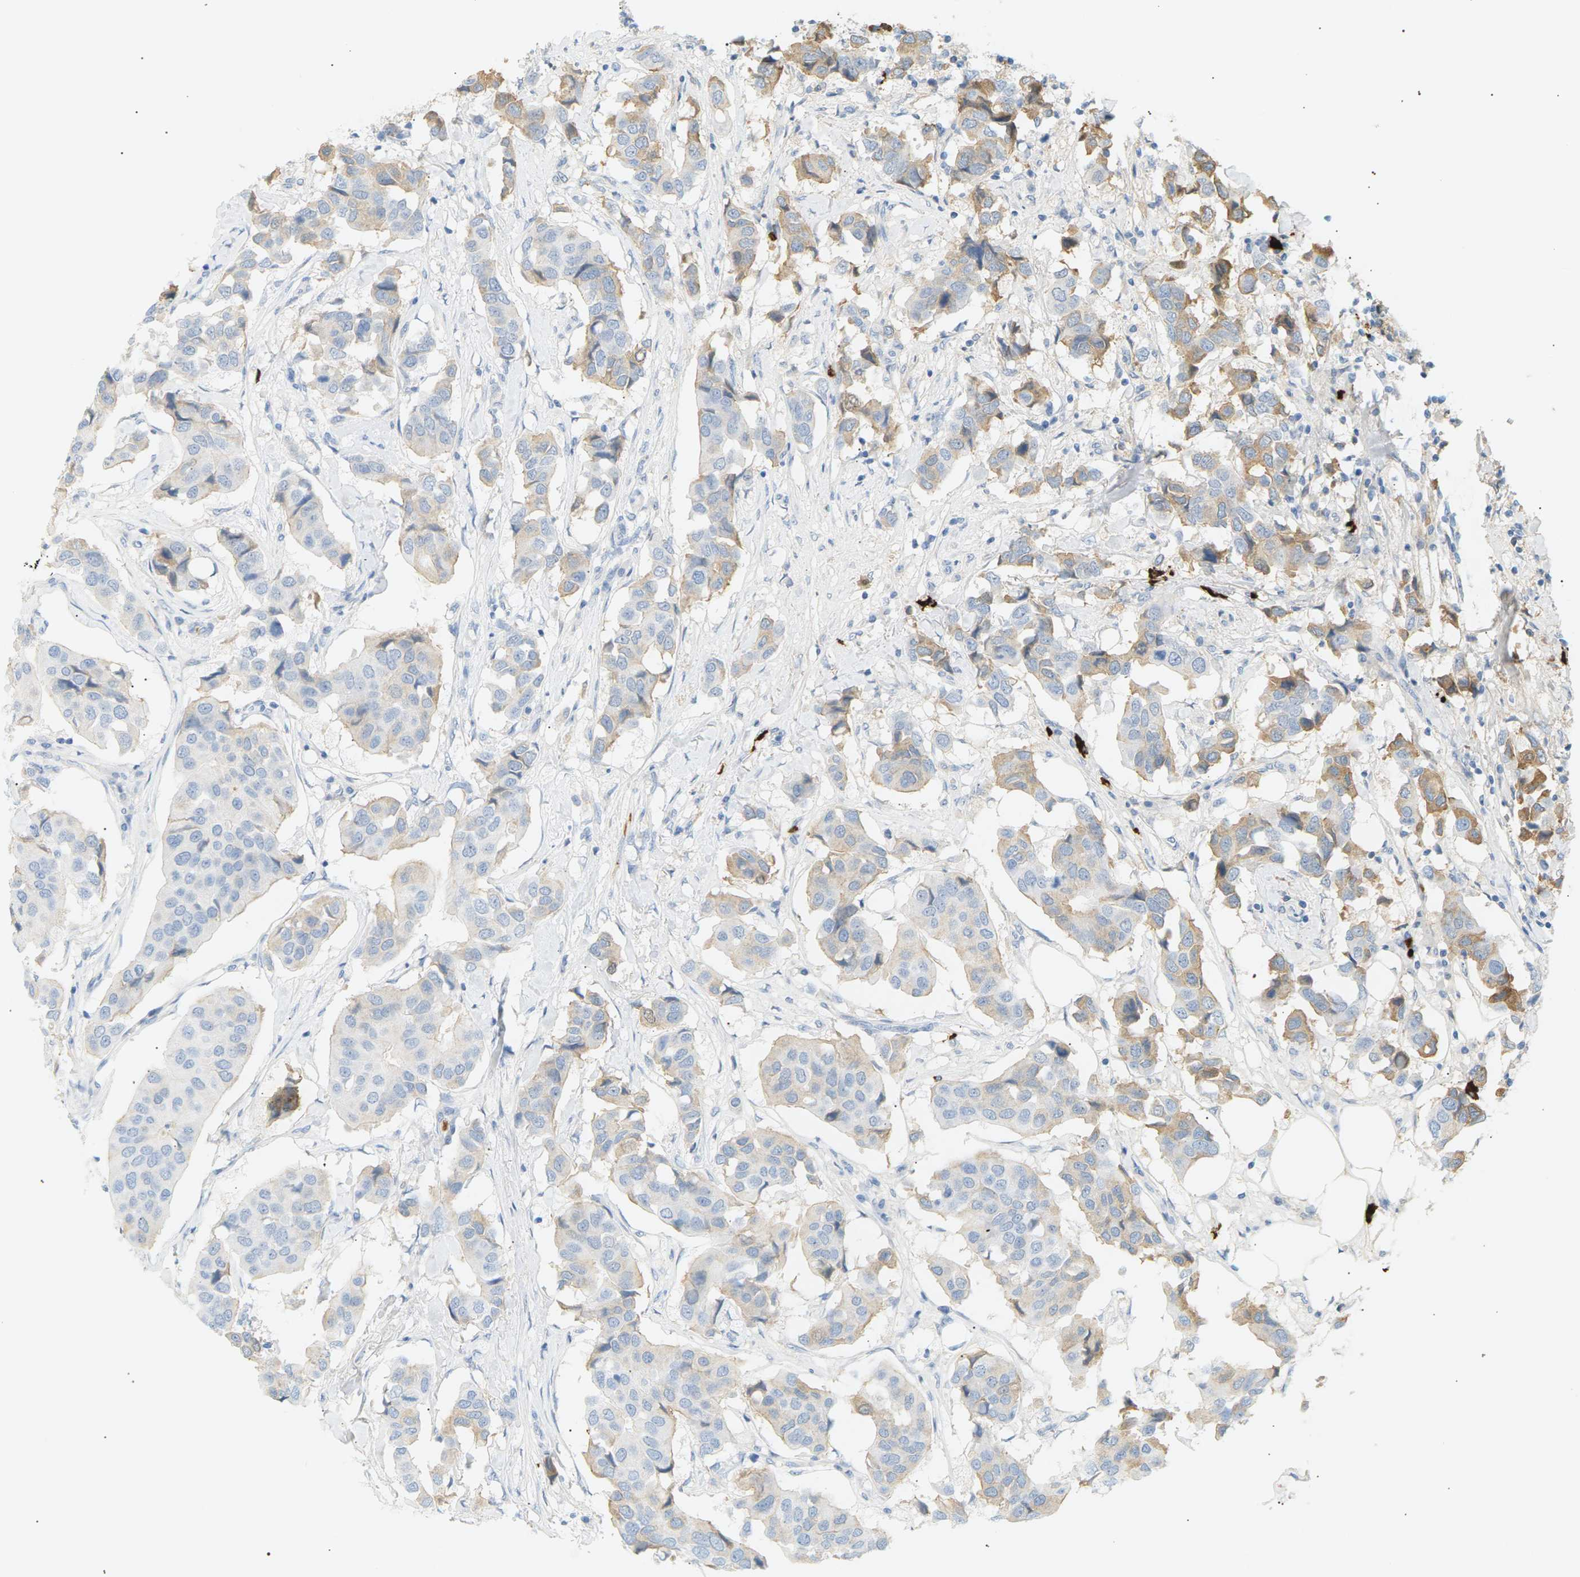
{"staining": {"intensity": "weak", "quantity": "<25%", "location": "cytoplasmic/membranous"}, "tissue": "breast cancer", "cell_type": "Tumor cells", "image_type": "cancer", "snomed": [{"axis": "morphology", "description": "Duct carcinoma"}, {"axis": "topography", "description": "Breast"}], "caption": "This micrograph is of infiltrating ductal carcinoma (breast) stained with immunohistochemistry to label a protein in brown with the nuclei are counter-stained blue. There is no positivity in tumor cells.", "gene": "IGLC3", "patient": {"sex": "female", "age": 80}}